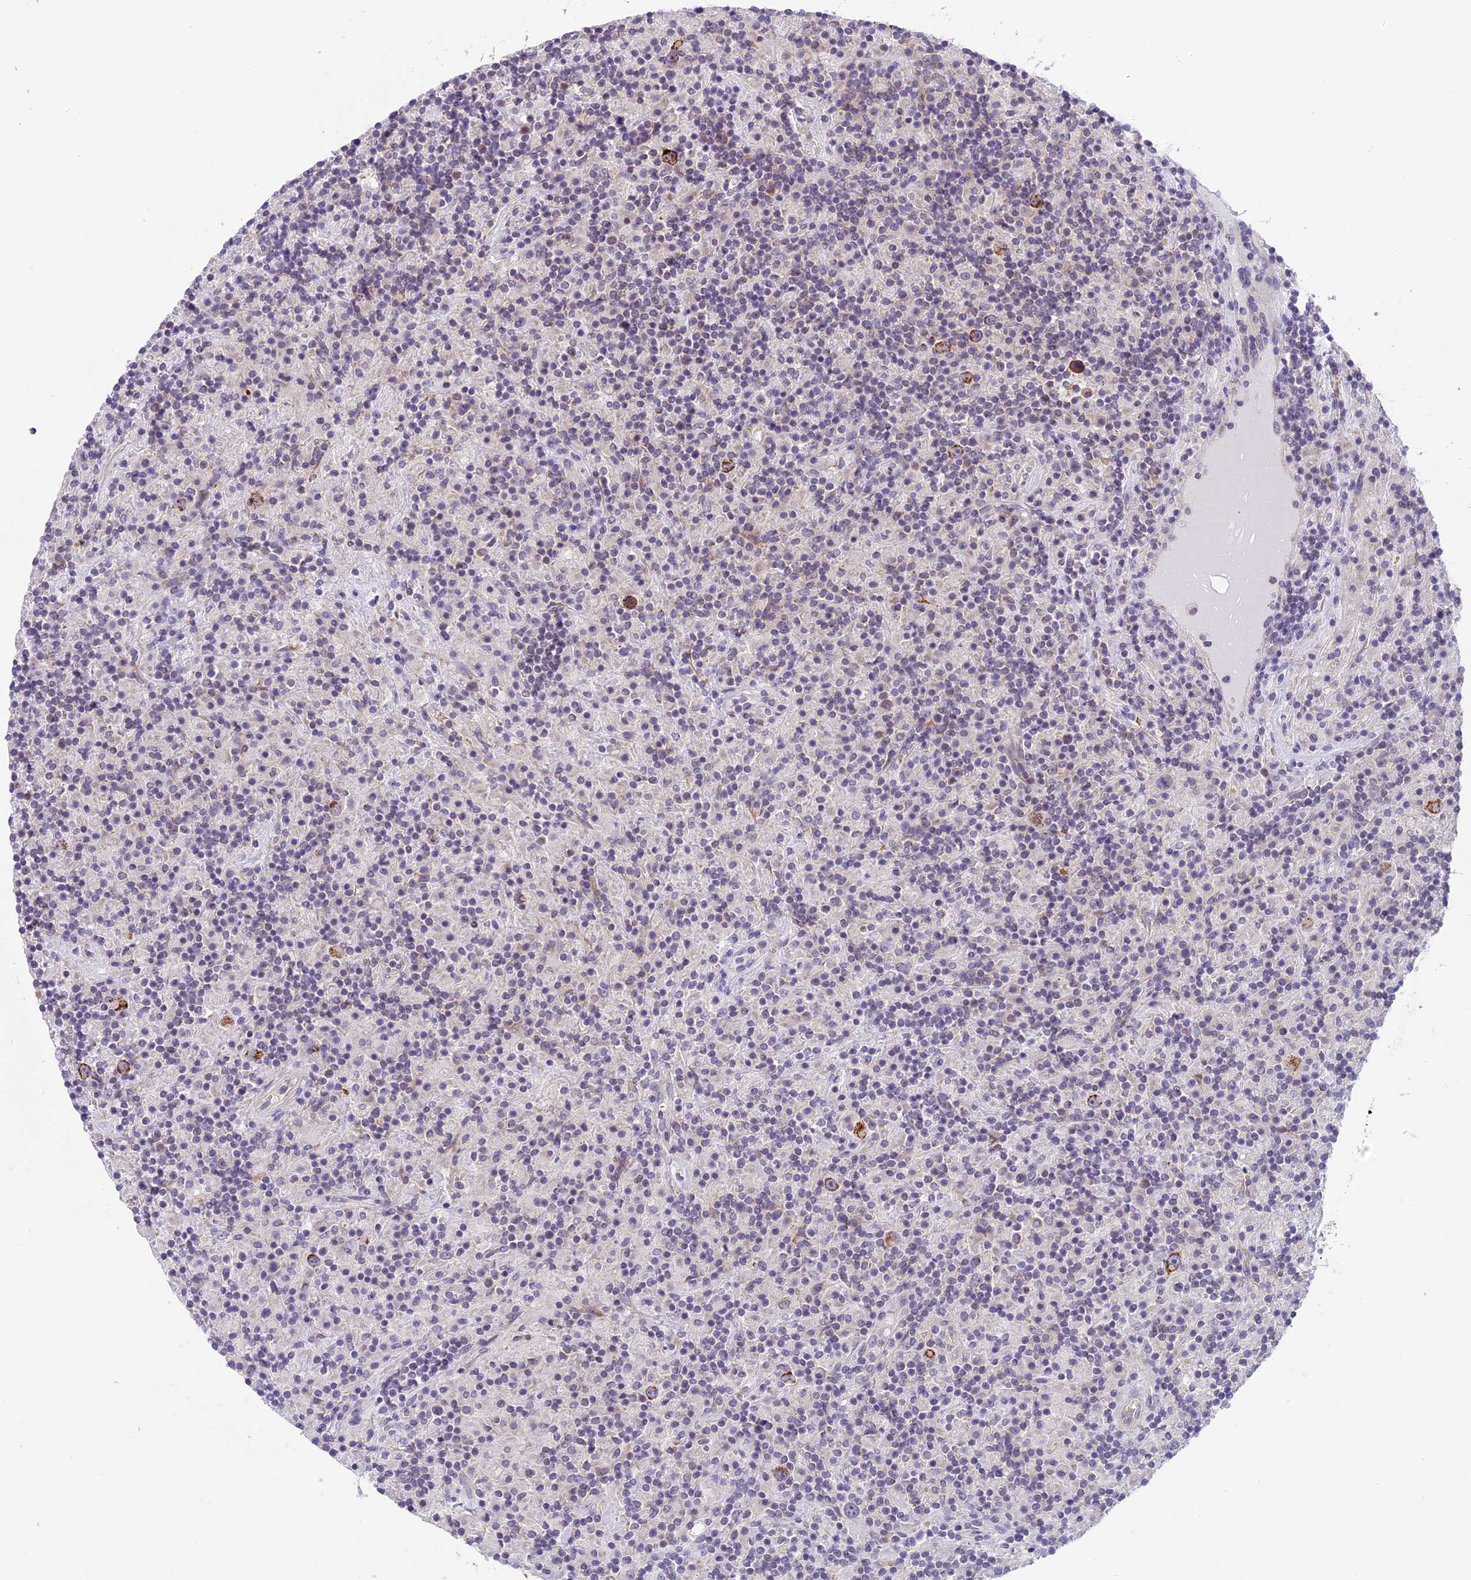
{"staining": {"intensity": "strong", "quantity": "25%-75%", "location": "cytoplasmic/membranous"}, "tissue": "lymphoma", "cell_type": "Tumor cells", "image_type": "cancer", "snomed": [{"axis": "morphology", "description": "Hodgkin's disease, NOS"}, {"axis": "topography", "description": "Lymph node"}], "caption": "Human lymphoma stained with a protein marker displays strong staining in tumor cells.", "gene": "ARHGEF37", "patient": {"sex": "male", "age": 70}}